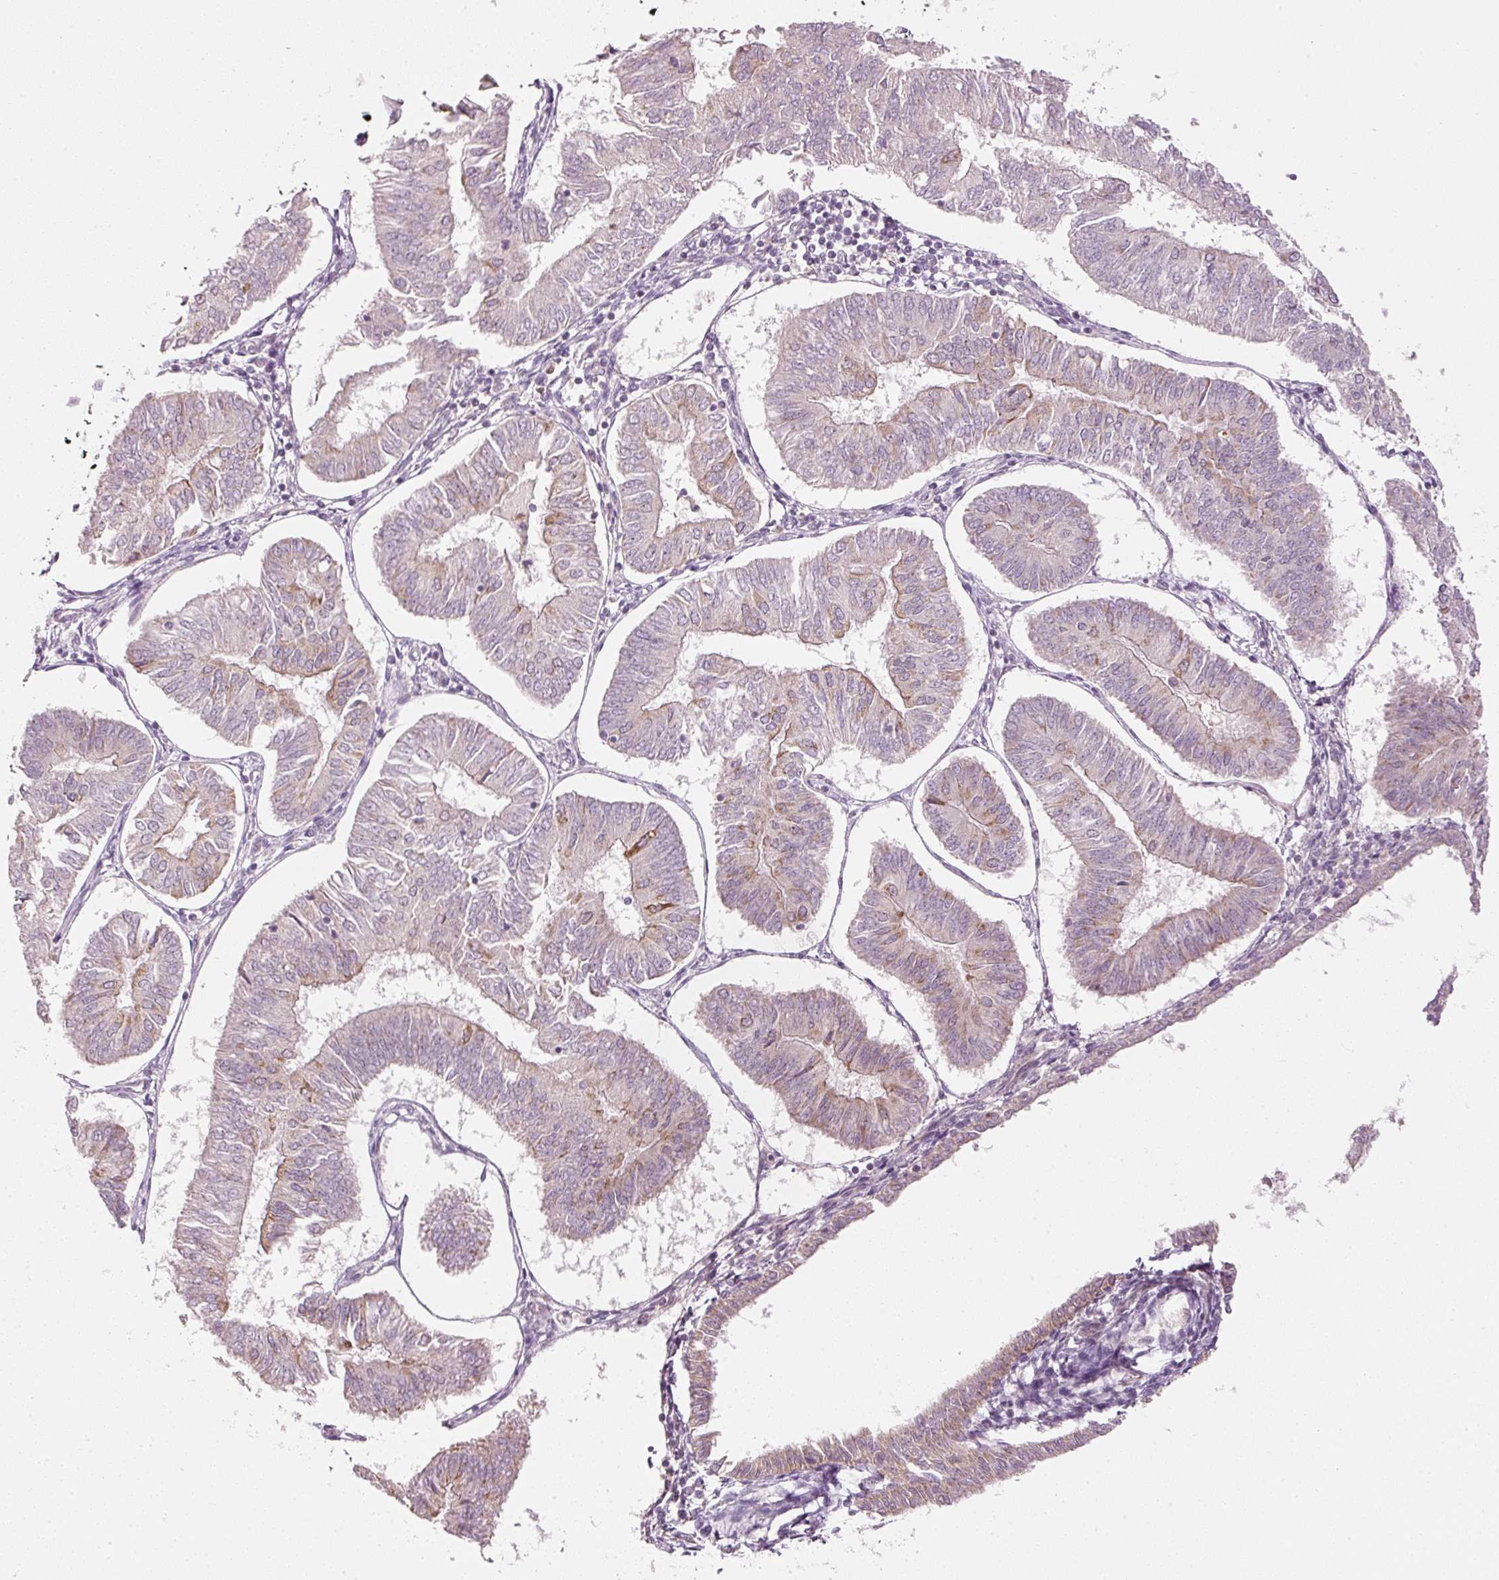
{"staining": {"intensity": "weak", "quantity": "<25%", "location": "cytoplasmic/membranous"}, "tissue": "endometrial cancer", "cell_type": "Tumor cells", "image_type": "cancer", "snomed": [{"axis": "morphology", "description": "Adenocarcinoma, NOS"}, {"axis": "topography", "description": "Endometrium"}], "caption": "Endometrial adenocarcinoma was stained to show a protein in brown. There is no significant positivity in tumor cells.", "gene": "CDC20B", "patient": {"sex": "female", "age": 58}}